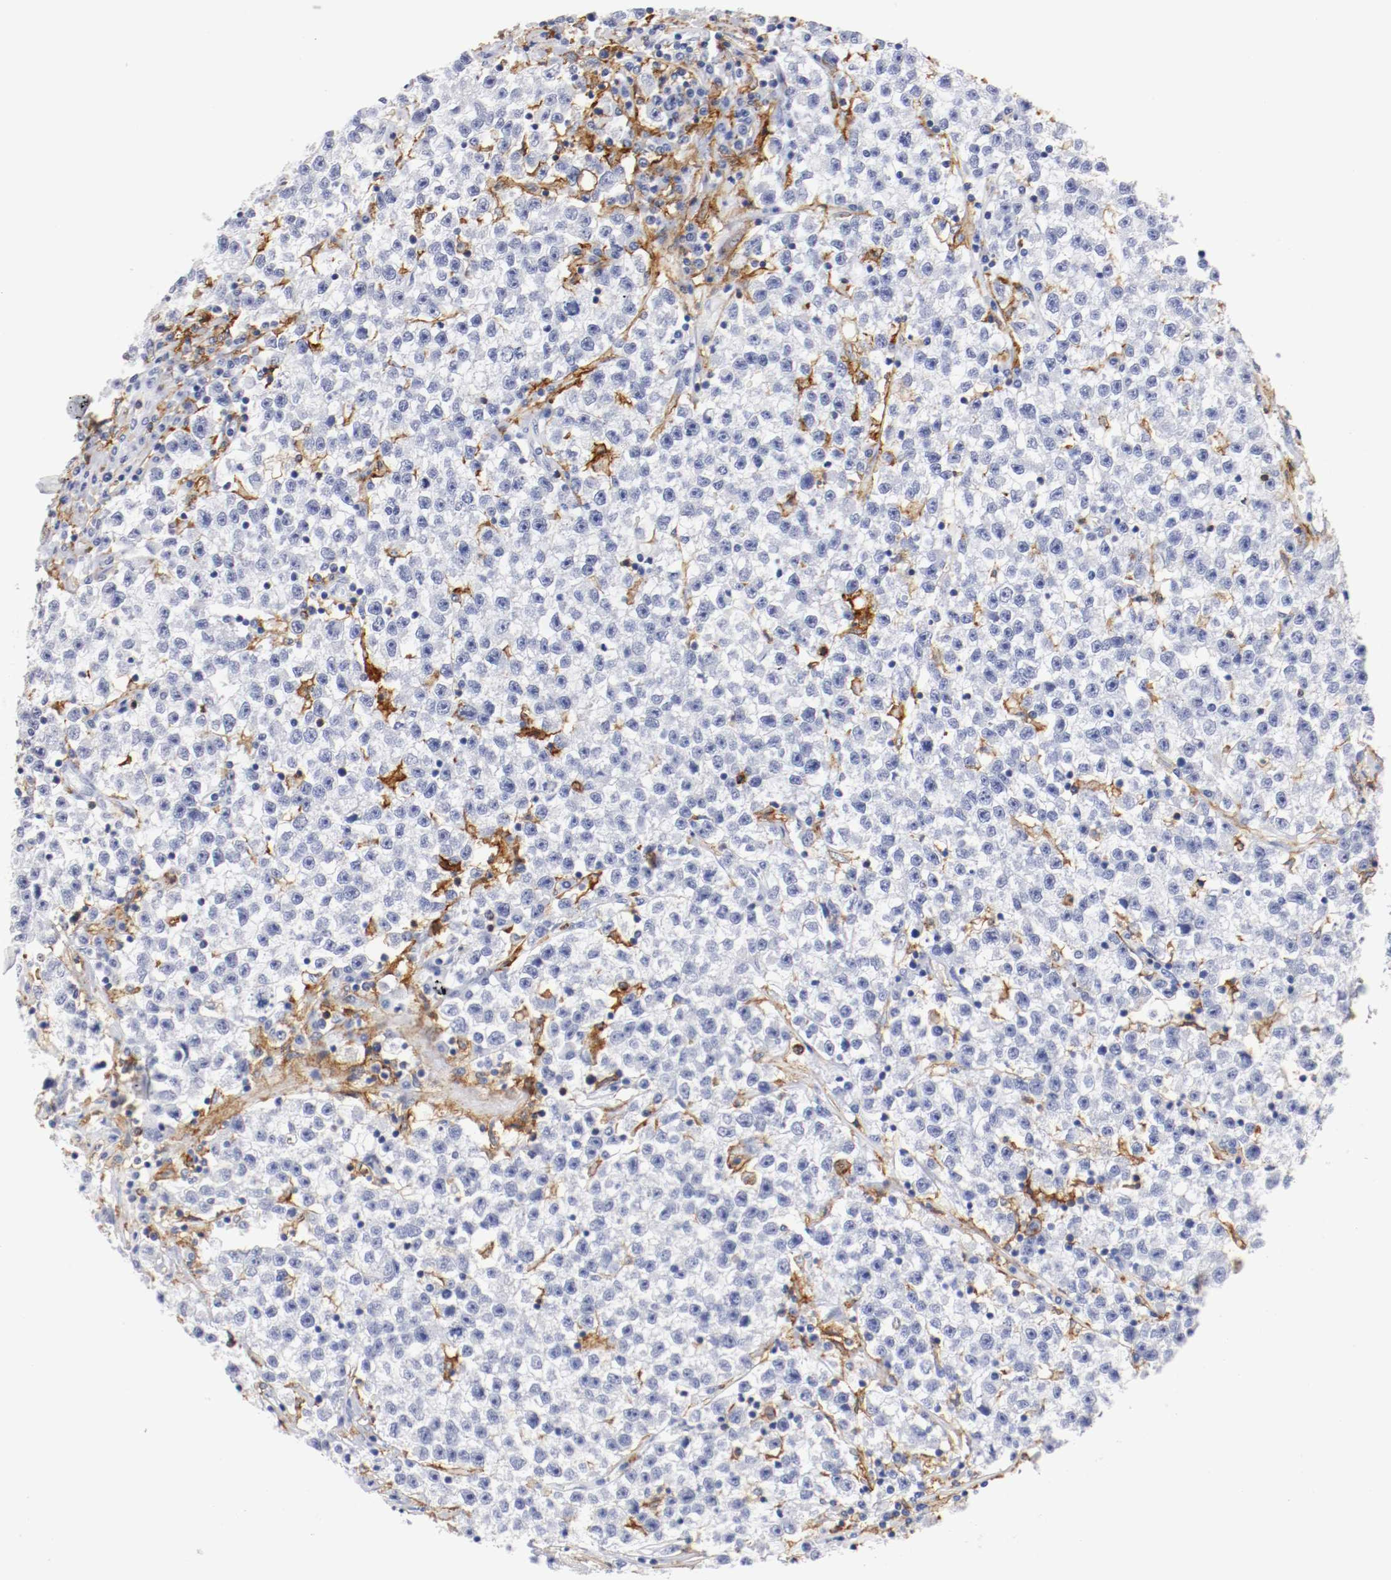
{"staining": {"intensity": "negative", "quantity": "none", "location": "none"}, "tissue": "testis cancer", "cell_type": "Tumor cells", "image_type": "cancer", "snomed": [{"axis": "morphology", "description": "Seminoma, NOS"}, {"axis": "topography", "description": "Testis"}], "caption": "Tumor cells show no significant protein expression in testis cancer (seminoma).", "gene": "ITGAX", "patient": {"sex": "male", "age": 22}}